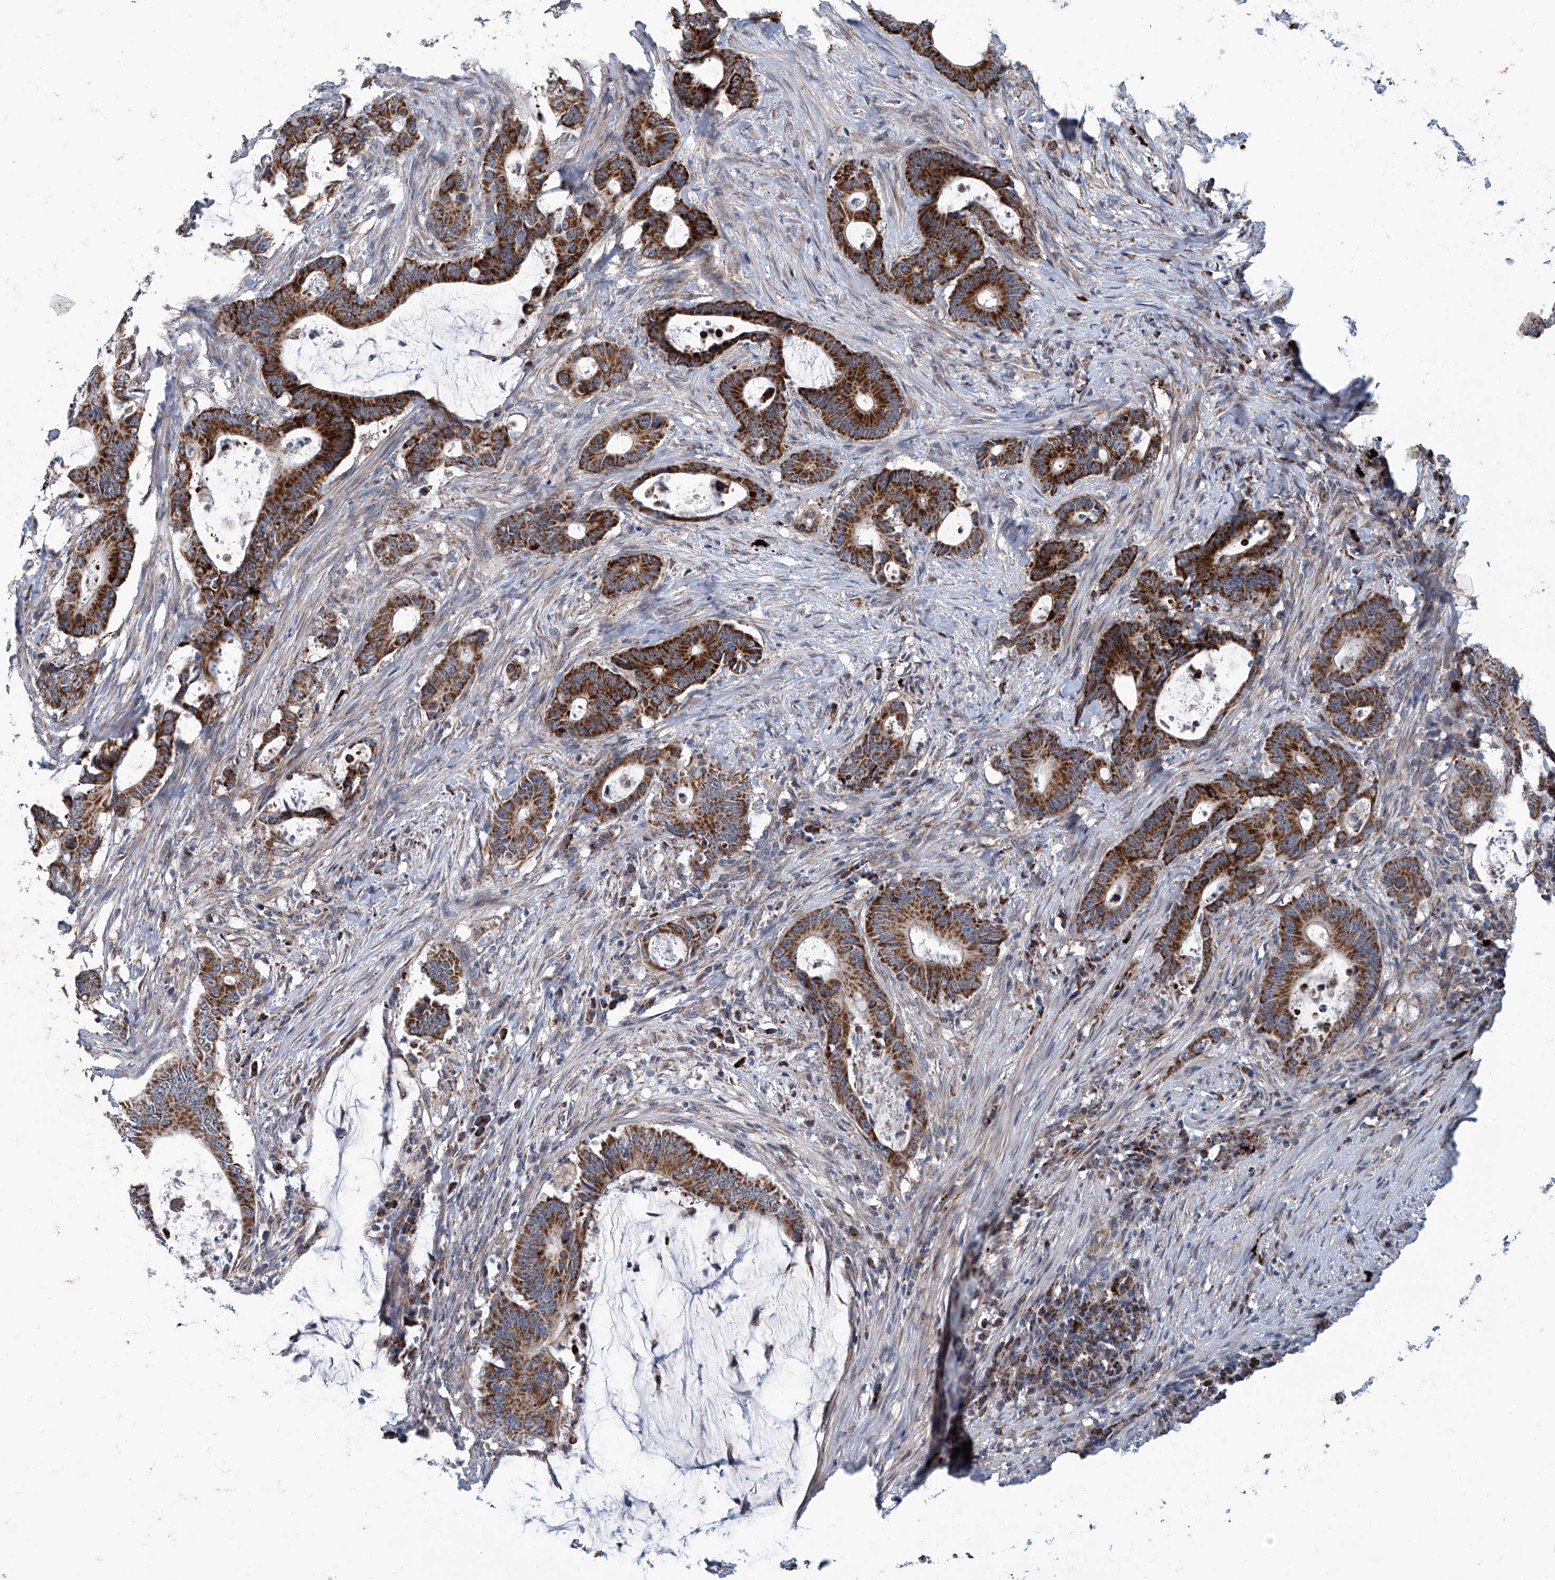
{"staining": {"intensity": "strong", "quantity": ">75%", "location": "cytoplasmic/membranous"}, "tissue": "colorectal cancer", "cell_type": "Tumor cells", "image_type": "cancer", "snomed": [{"axis": "morphology", "description": "Adenocarcinoma, NOS"}, {"axis": "topography", "description": "Colon"}], "caption": "This is an image of immunohistochemistry staining of colorectal adenocarcinoma, which shows strong expression in the cytoplasmic/membranous of tumor cells.", "gene": "USP48", "patient": {"sex": "male", "age": 83}}